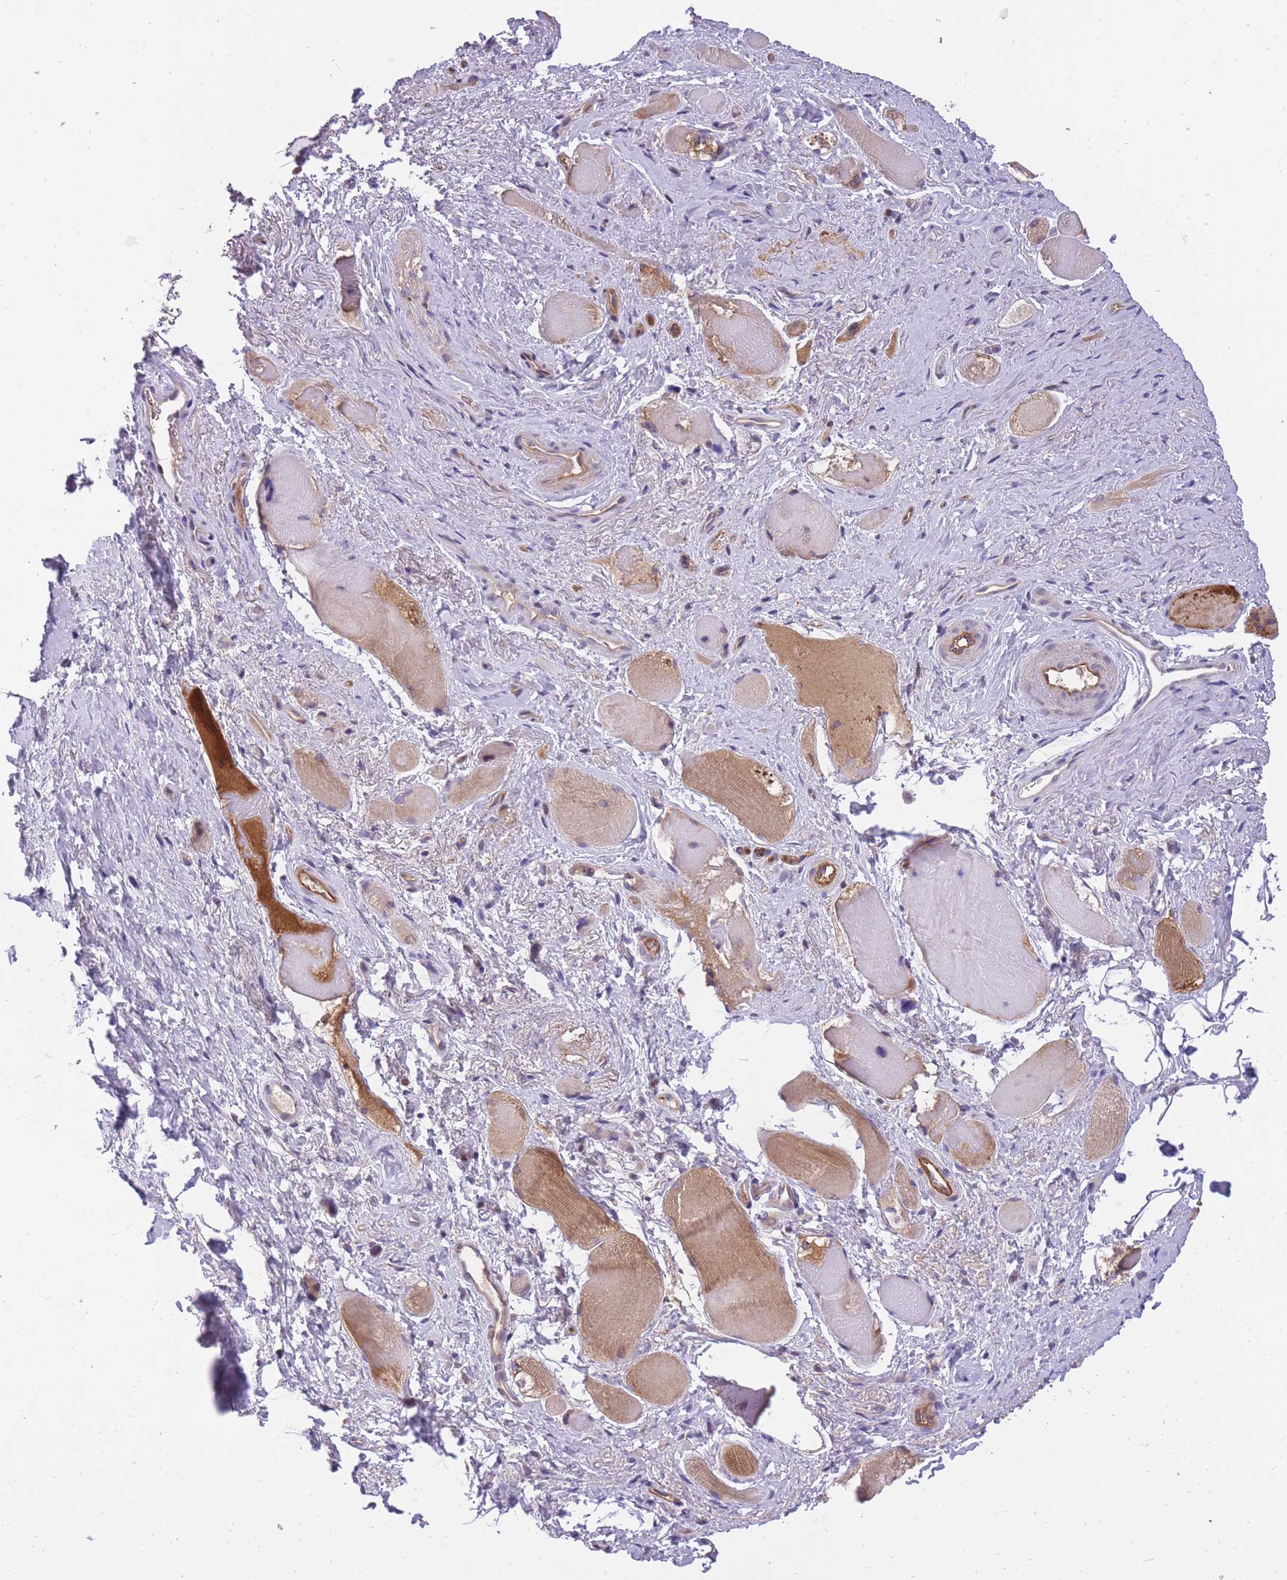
{"staining": {"intensity": "moderate", "quantity": "<25%", "location": "cytoplasmic/membranous"}, "tissue": "smooth muscle", "cell_type": "Smooth muscle cells", "image_type": "normal", "snomed": [{"axis": "morphology", "description": "Normal tissue, NOS"}, {"axis": "topography", "description": "Smooth muscle"}, {"axis": "topography", "description": "Peripheral nerve tissue"}], "caption": "This is an image of immunohistochemistry (IHC) staining of unremarkable smooth muscle, which shows moderate positivity in the cytoplasmic/membranous of smooth muscle cells.", "gene": "CRYGN", "patient": {"sex": "male", "age": 69}}